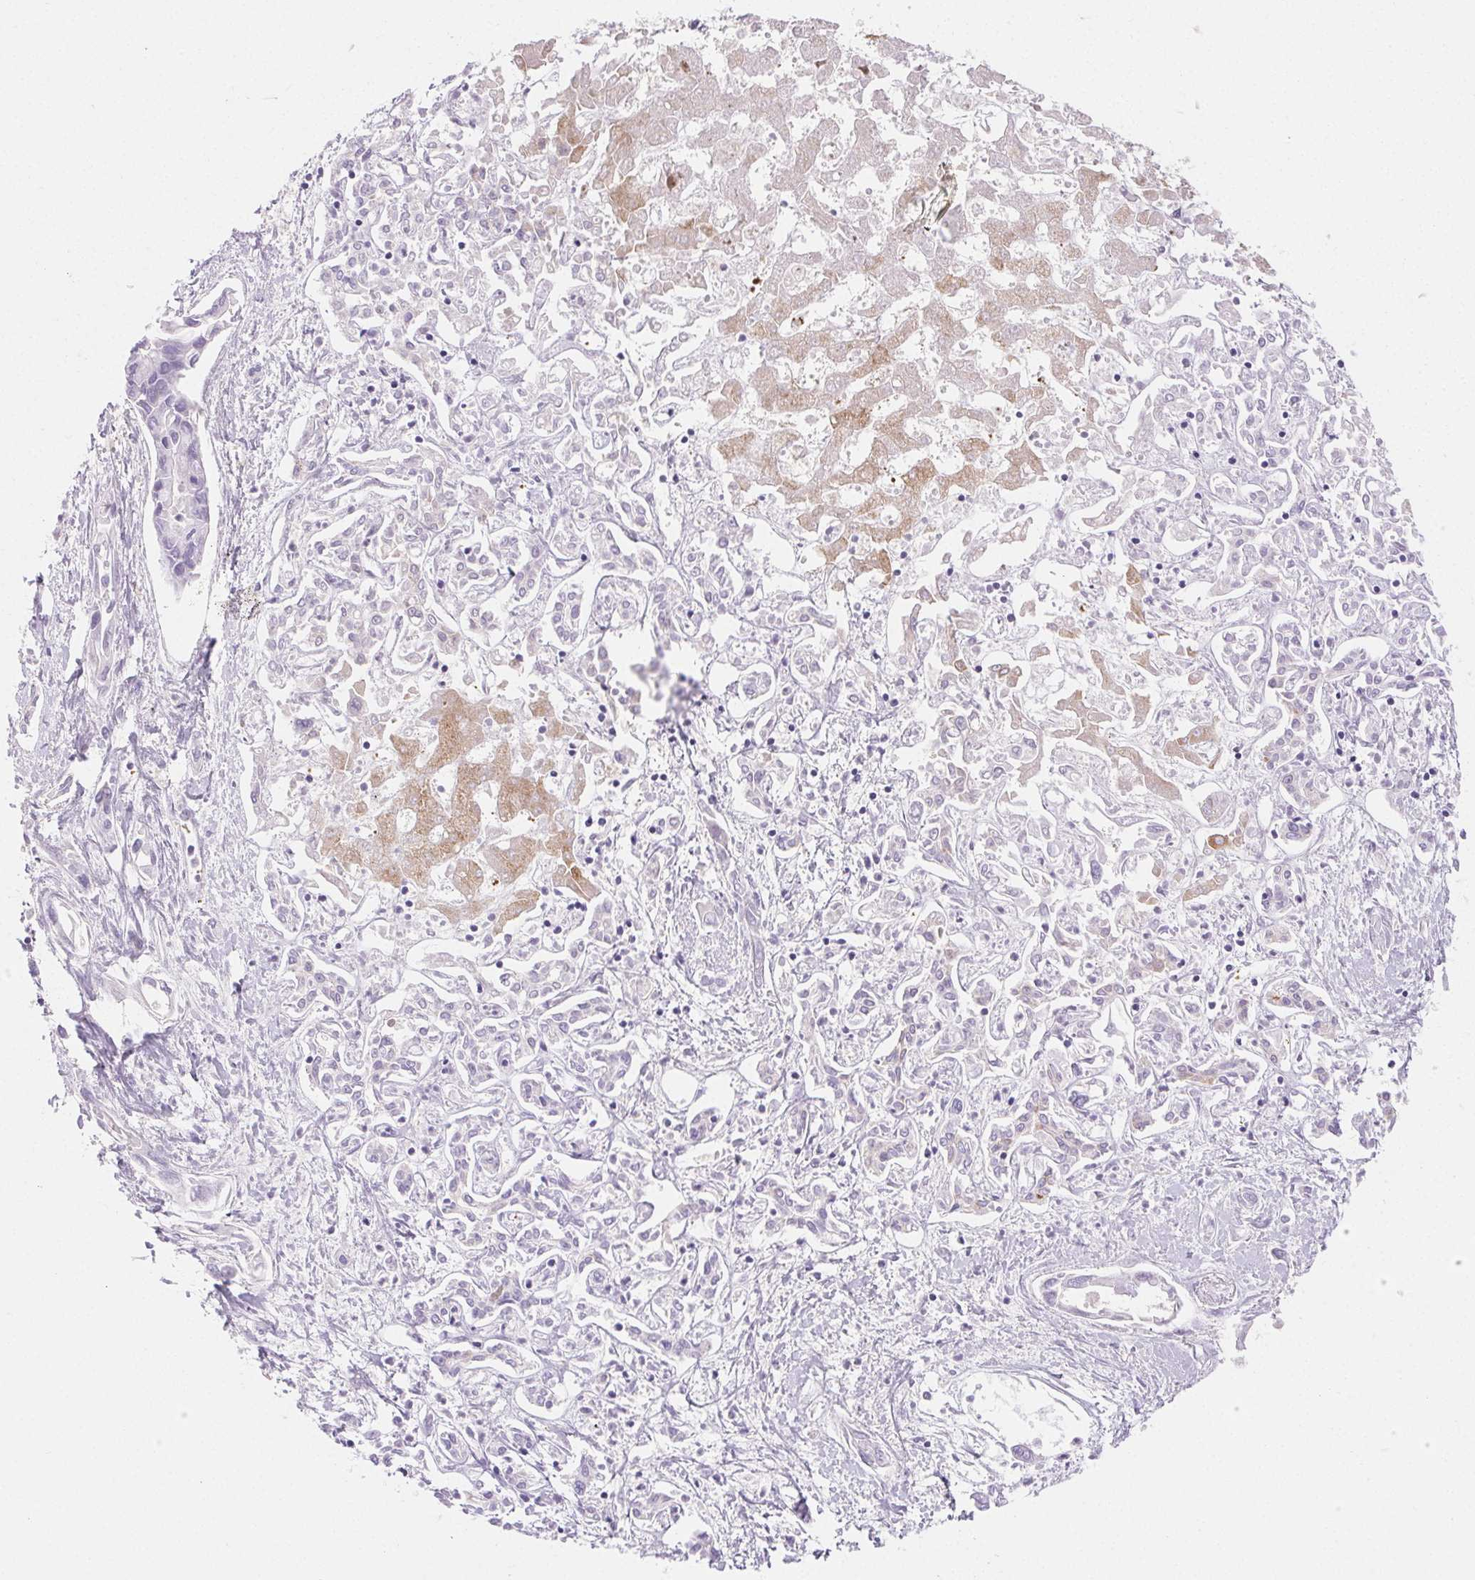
{"staining": {"intensity": "negative", "quantity": "none", "location": "none"}, "tissue": "liver cancer", "cell_type": "Tumor cells", "image_type": "cancer", "snomed": [{"axis": "morphology", "description": "Cholangiocarcinoma"}, {"axis": "topography", "description": "Liver"}], "caption": "IHC of human liver cancer exhibits no expression in tumor cells. (Stains: DAB (3,3'-diaminobenzidine) immunohistochemistry with hematoxylin counter stain, Microscopy: brightfield microscopy at high magnification).", "gene": "FGA", "patient": {"sex": "female", "age": 64}}